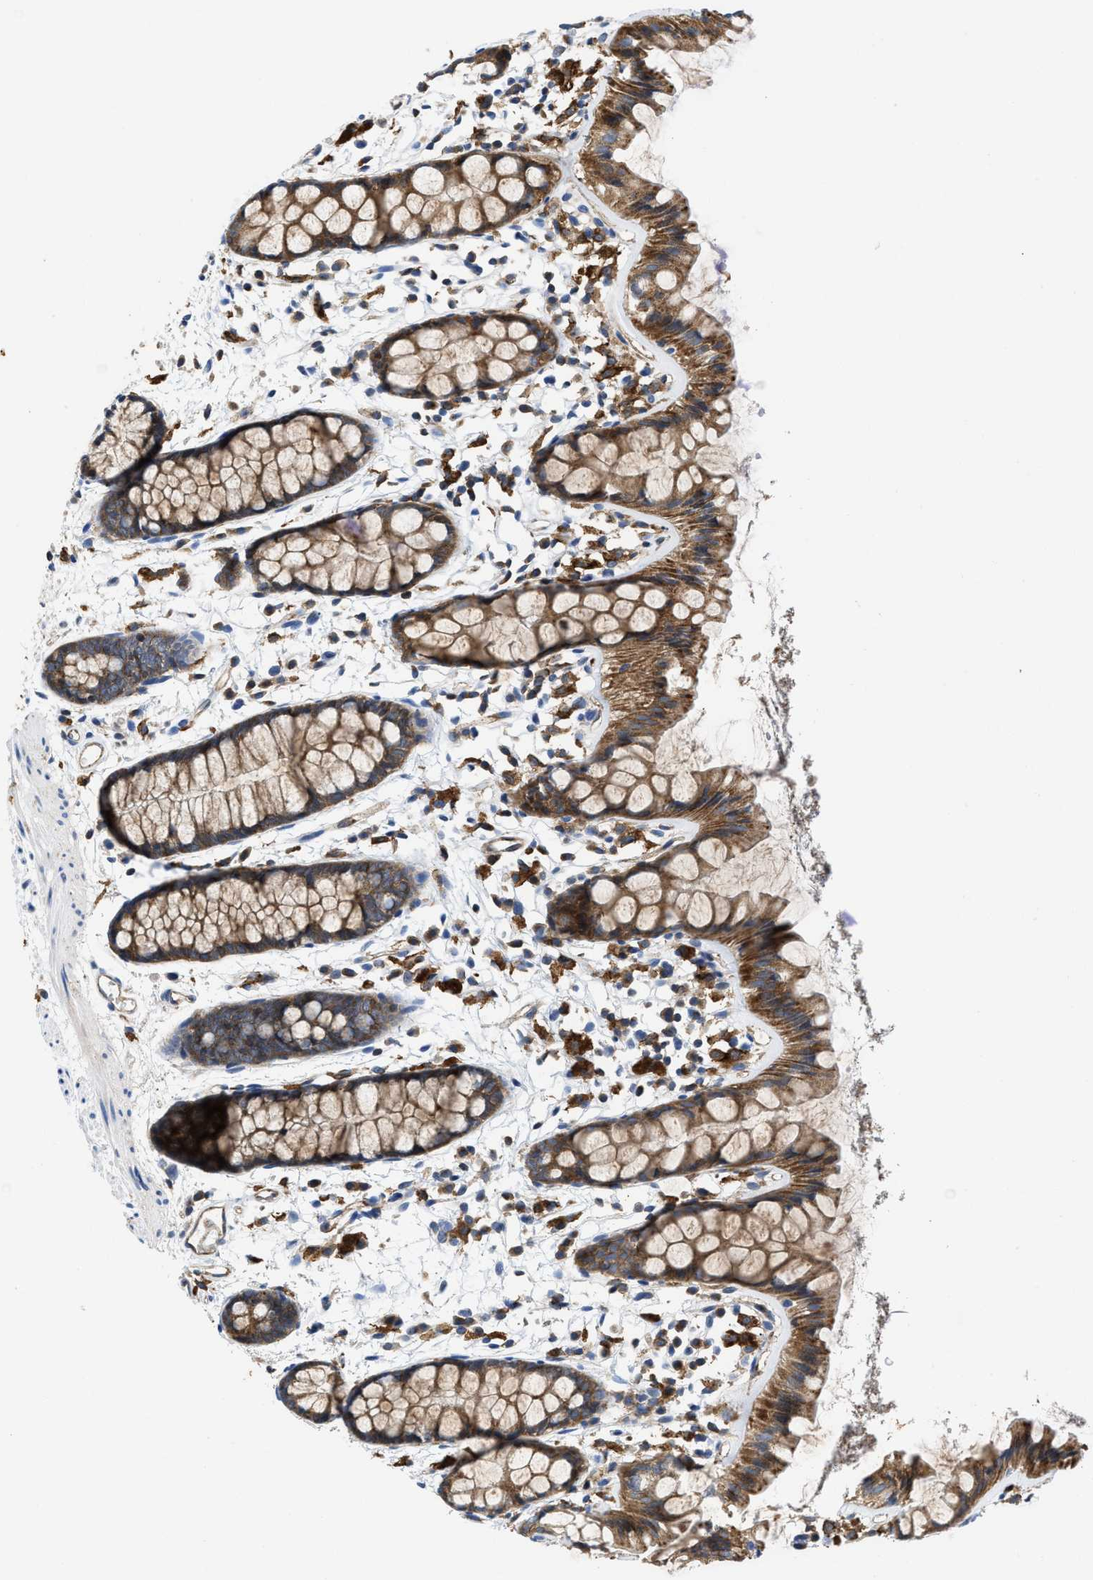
{"staining": {"intensity": "moderate", "quantity": ">75%", "location": "cytoplasmic/membranous"}, "tissue": "rectum", "cell_type": "Glandular cells", "image_type": "normal", "snomed": [{"axis": "morphology", "description": "Normal tissue, NOS"}, {"axis": "topography", "description": "Rectum"}], "caption": "Immunohistochemical staining of unremarkable rectum displays moderate cytoplasmic/membranous protein staining in approximately >75% of glandular cells.", "gene": "ENPP4", "patient": {"sex": "female", "age": 66}}